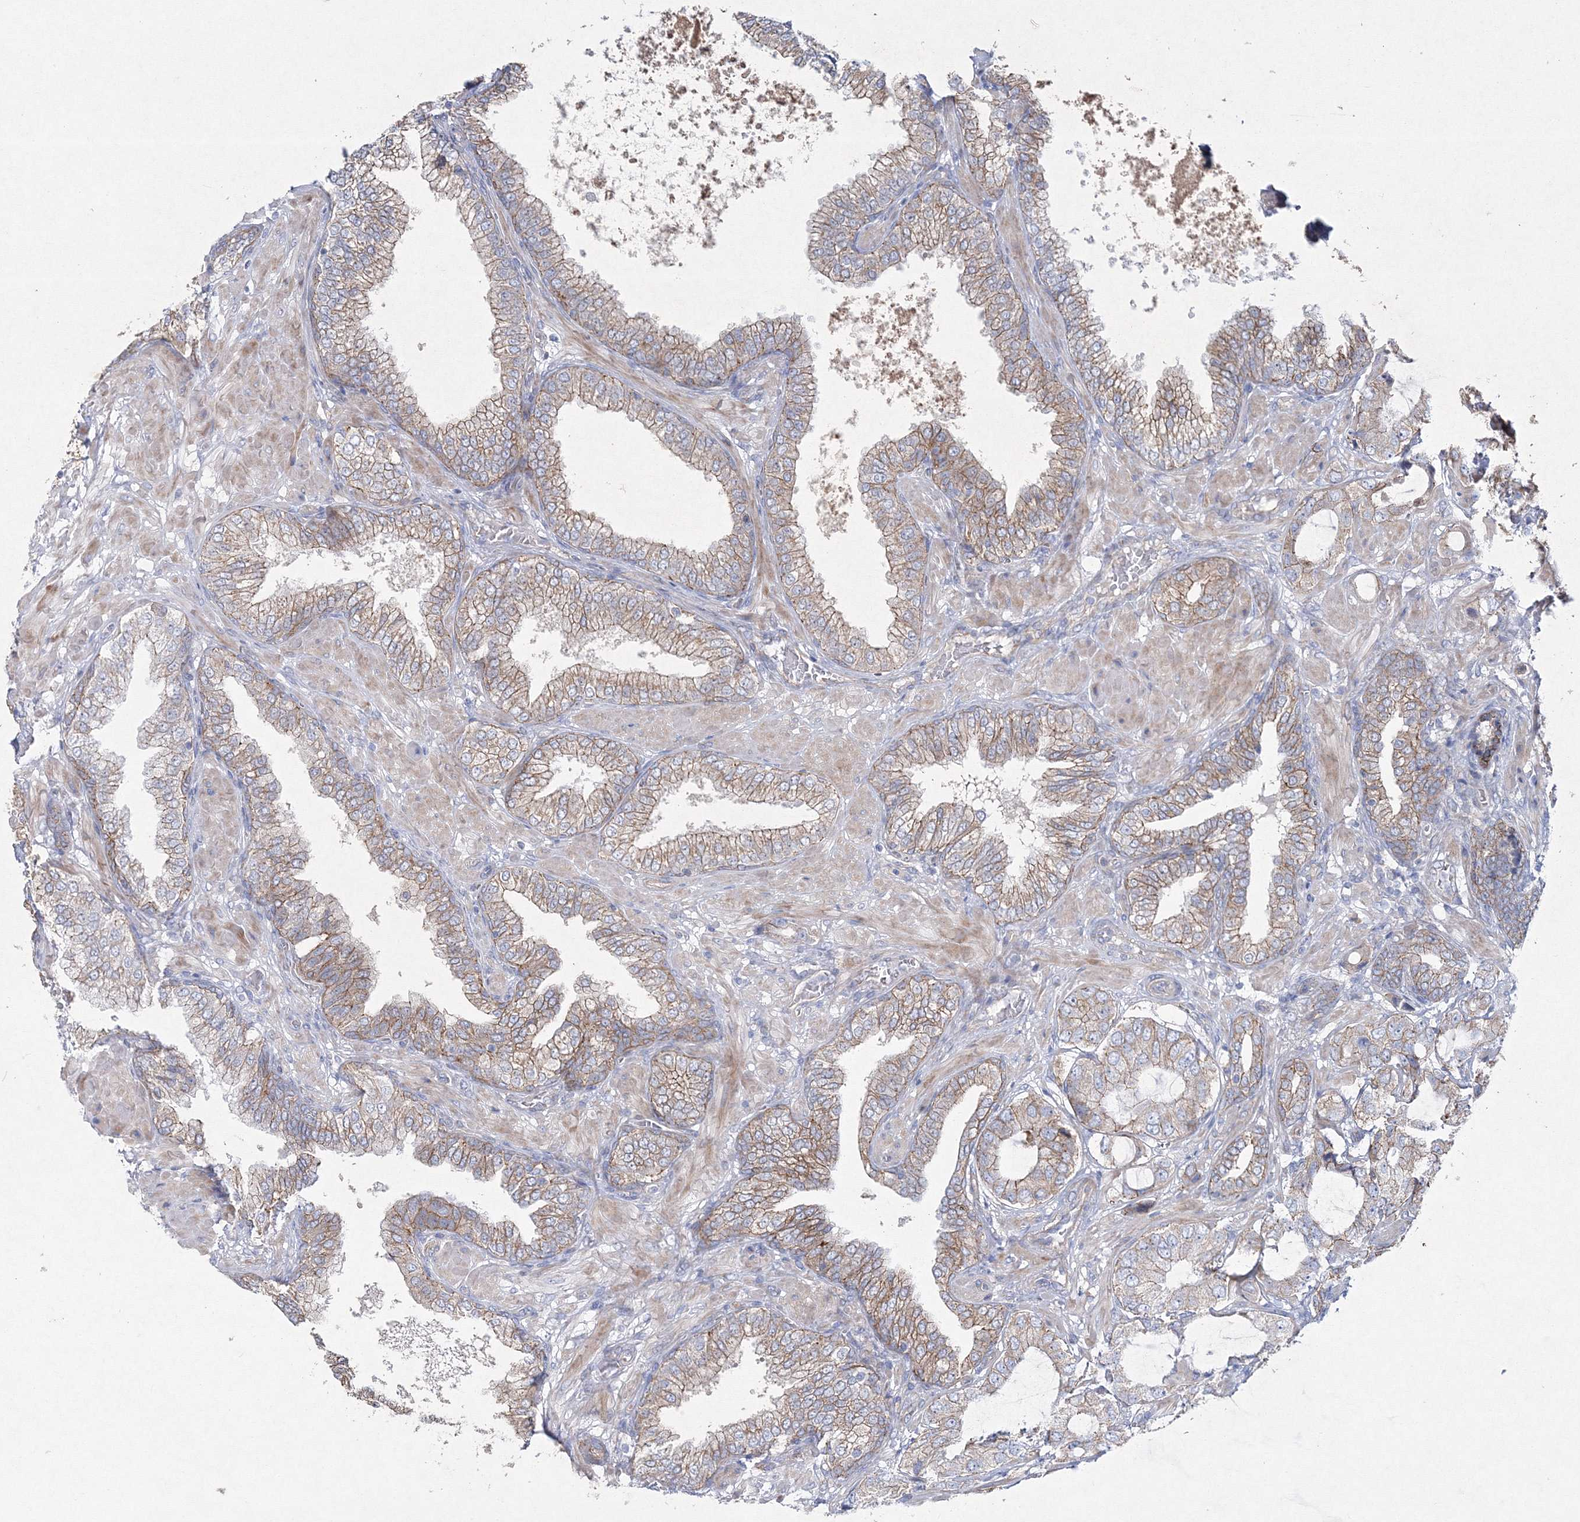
{"staining": {"intensity": "moderate", "quantity": ">75%", "location": "cytoplasmic/membranous"}, "tissue": "prostate cancer", "cell_type": "Tumor cells", "image_type": "cancer", "snomed": [{"axis": "morphology", "description": "Adenocarcinoma, High grade"}, {"axis": "topography", "description": "Prostate"}], "caption": "Moderate cytoplasmic/membranous positivity for a protein is present in approximately >75% of tumor cells of prostate high-grade adenocarcinoma using immunohistochemistry (IHC).", "gene": "NAA40", "patient": {"sex": "male", "age": 59}}